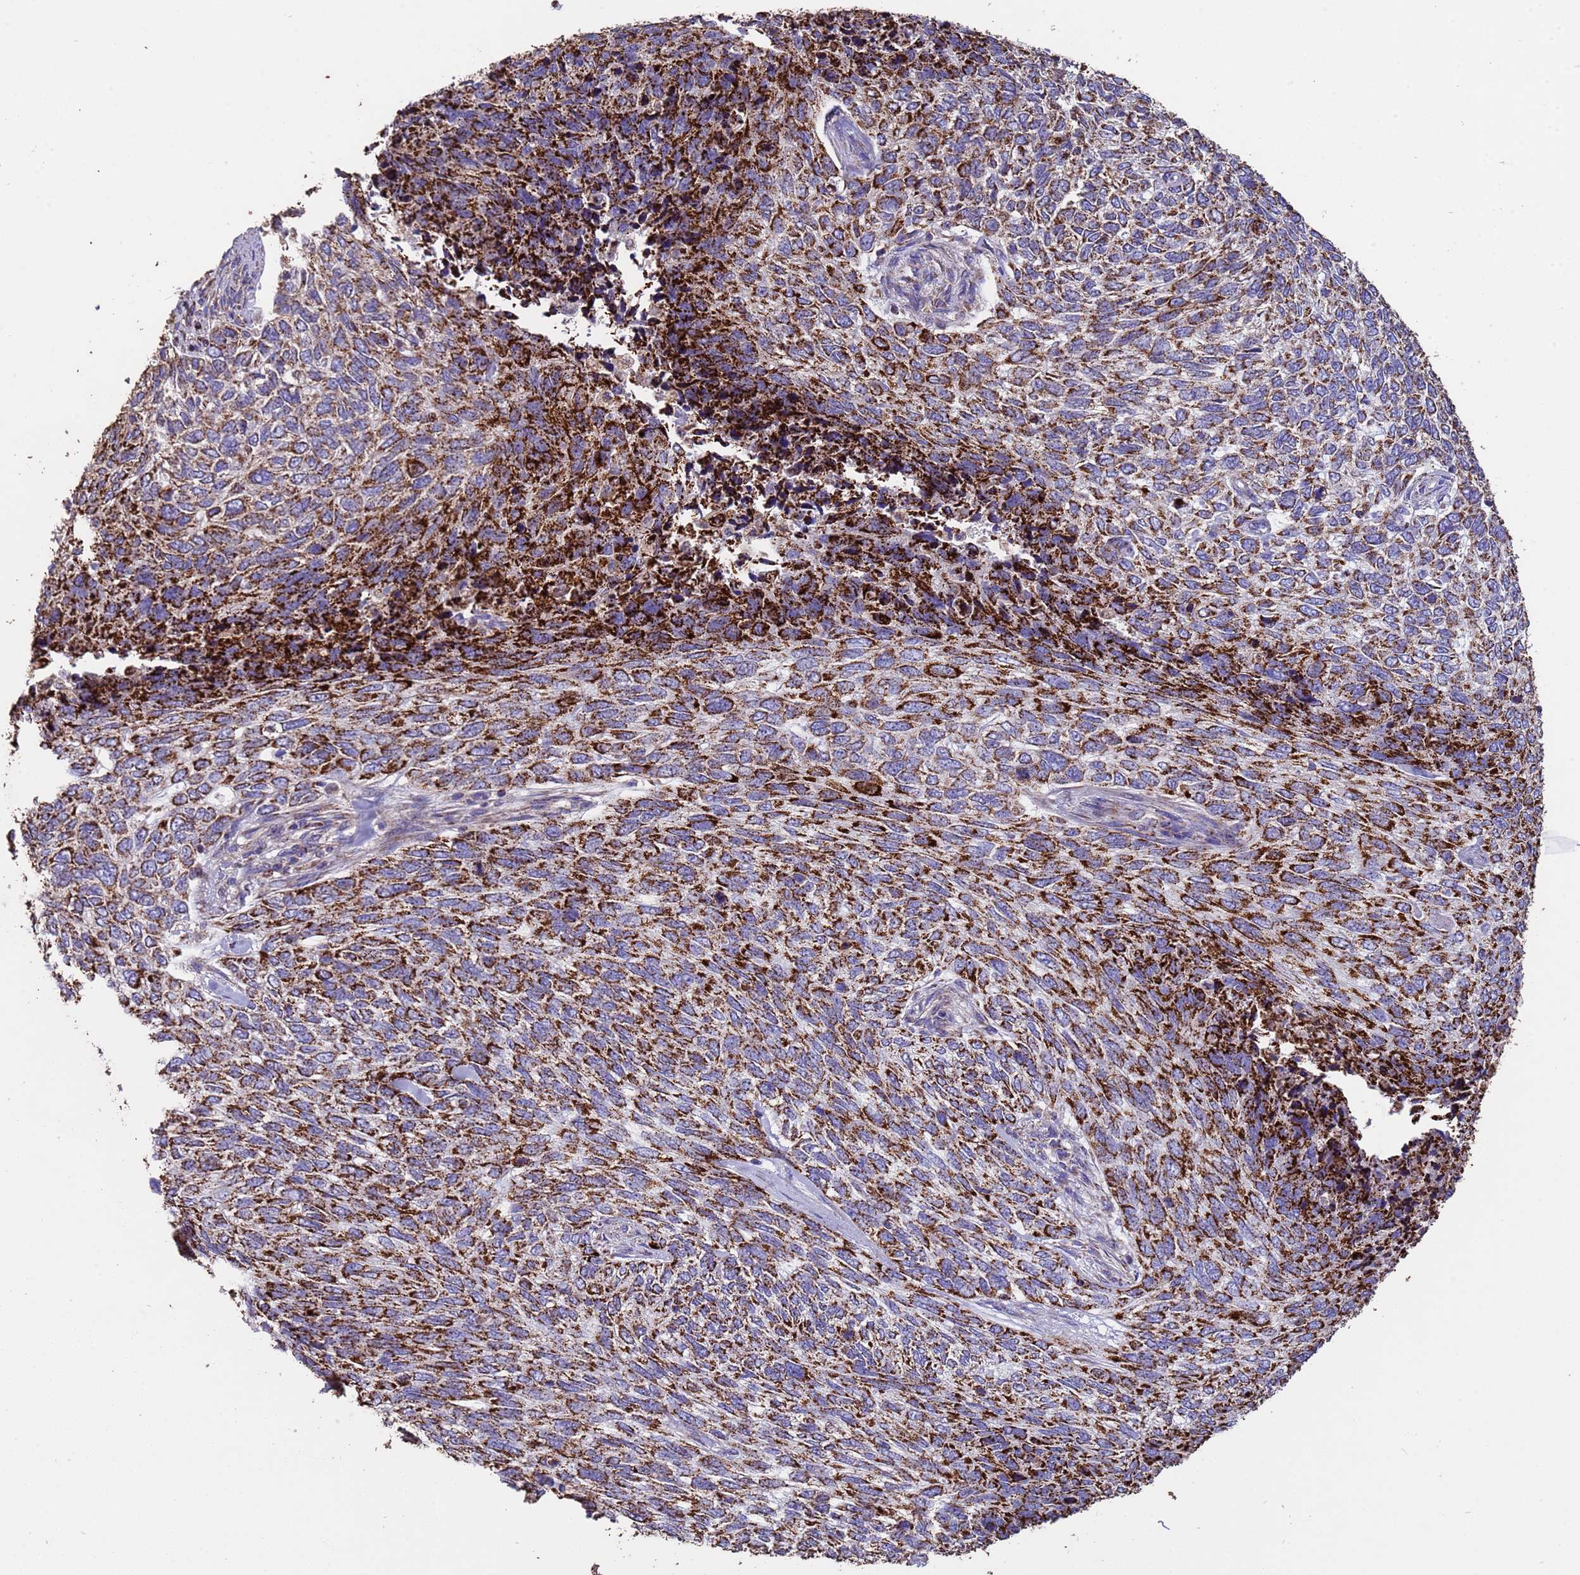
{"staining": {"intensity": "strong", "quantity": ">75%", "location": "cytoplasmic/membranous"}, "tissue": "skin cancer", "cell_type": "Tumor cells", "image_type": "cancer", "snomed": [{"axis": "morphology", "description": "Basal cell carcinoma"}, {"axis": "topography", "description": "Skin"}], "caption": "Protein analysis of skin cancer (basal cell carcinoma) tissue shows strong cytoplasmic/membranous expression in about >75% of tumor cells.", "gene": "ZNFX1", "patient": {"sex": "female", "age": 65}}